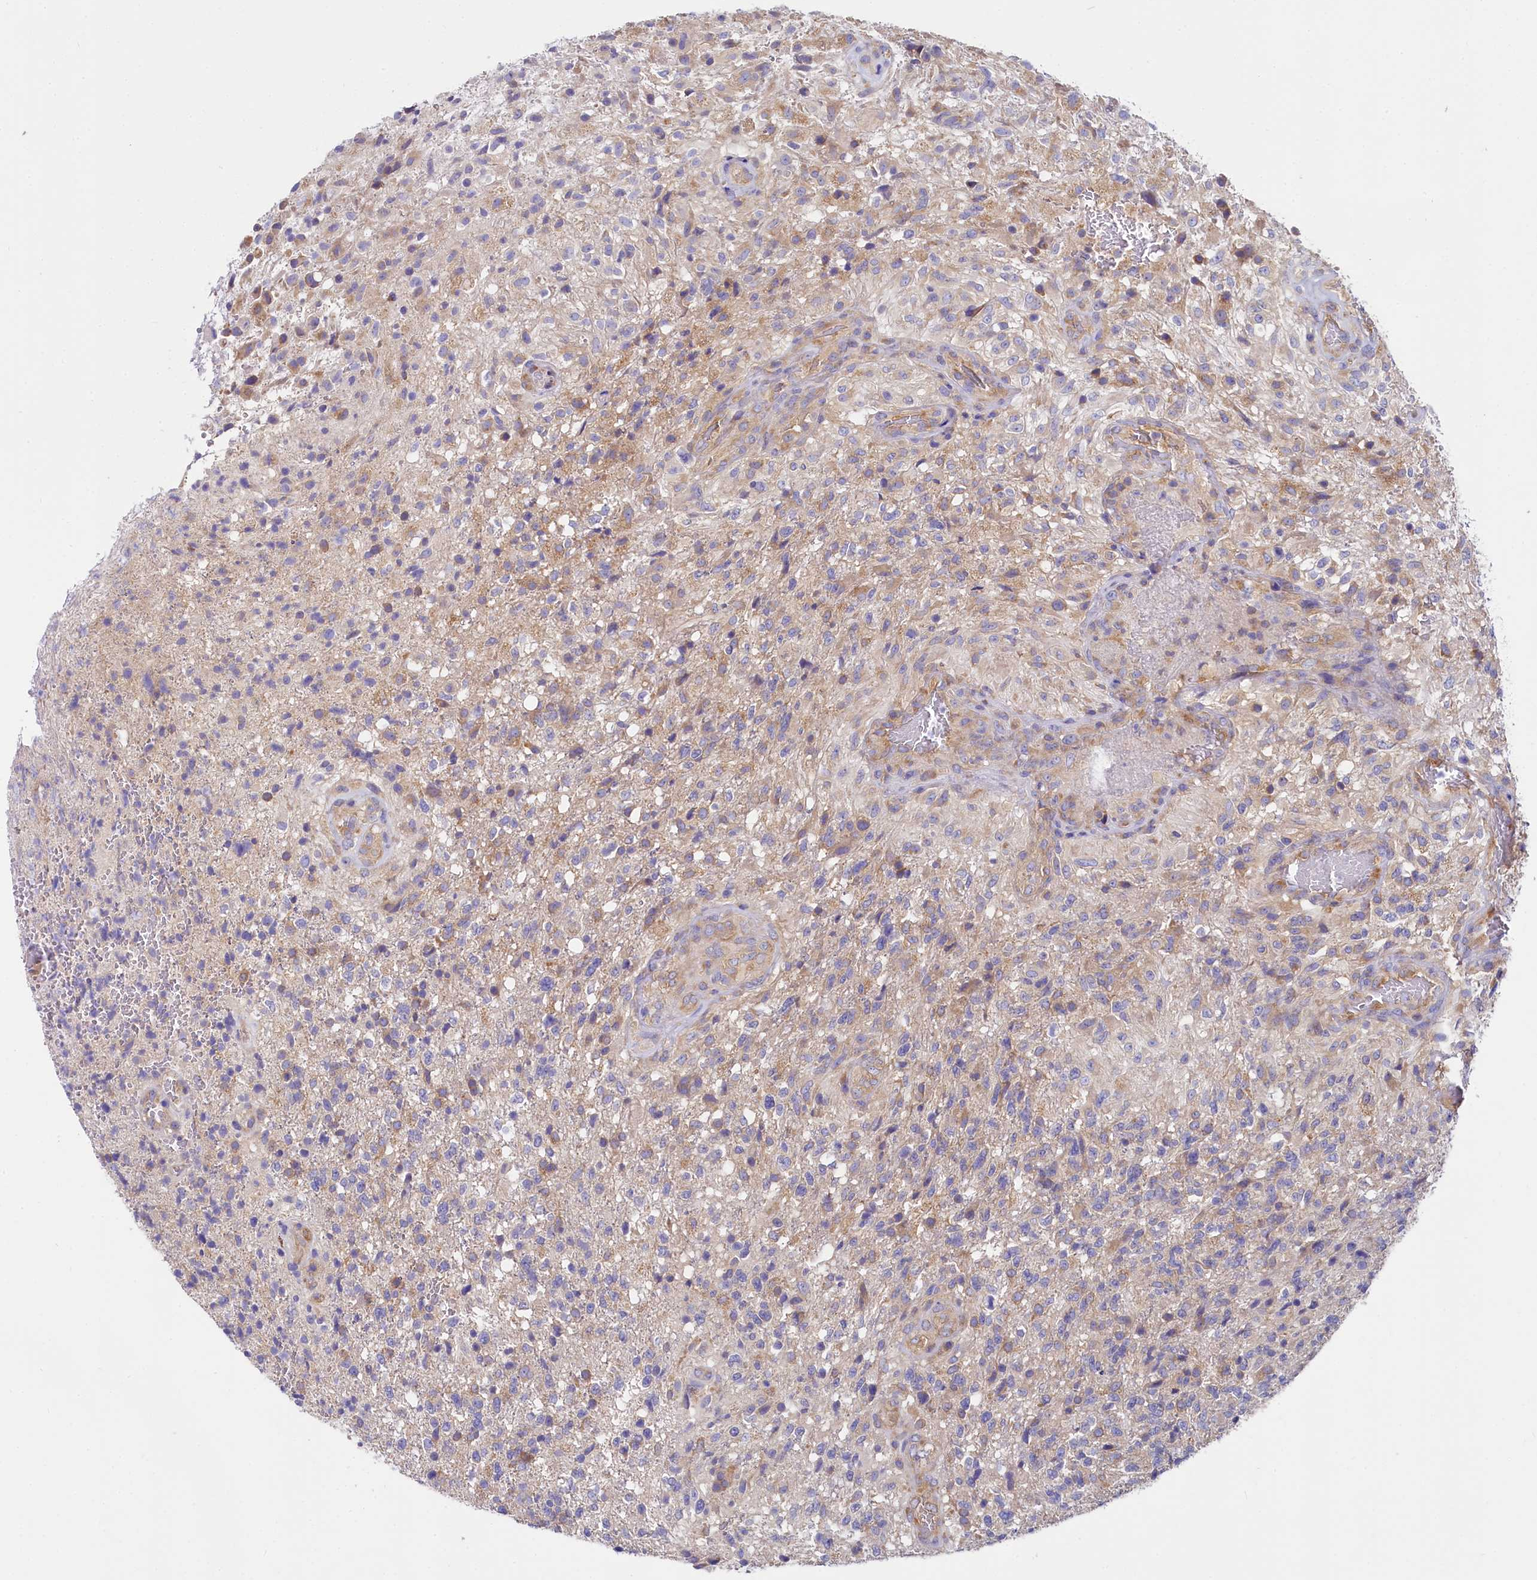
{"staining": {"intensity": "weak", "quantity": "25%-75%", "location": "cytoplasmic/membranous"}, "tissue": "glioma", "cell_type": "Tumor cells", "image_type": "cancer", "snomed": [{"axis": "morphology", "description": "Glioma, malignant, High grade"}, {"axis": "topography", "description": "Brain"}], "caption": "IHC histopathology image of neoplastic tissue: malignant glioma (high-grade) stained using immunohistochemistry shows low levels of weak protein expression localized specifically in the cytoplasmic/membranous of tumor cells, appearing as a cytoplasmic/membranous brown color.", "gene": "QARS1", "patient": {"sex": "male", "age": 56}}